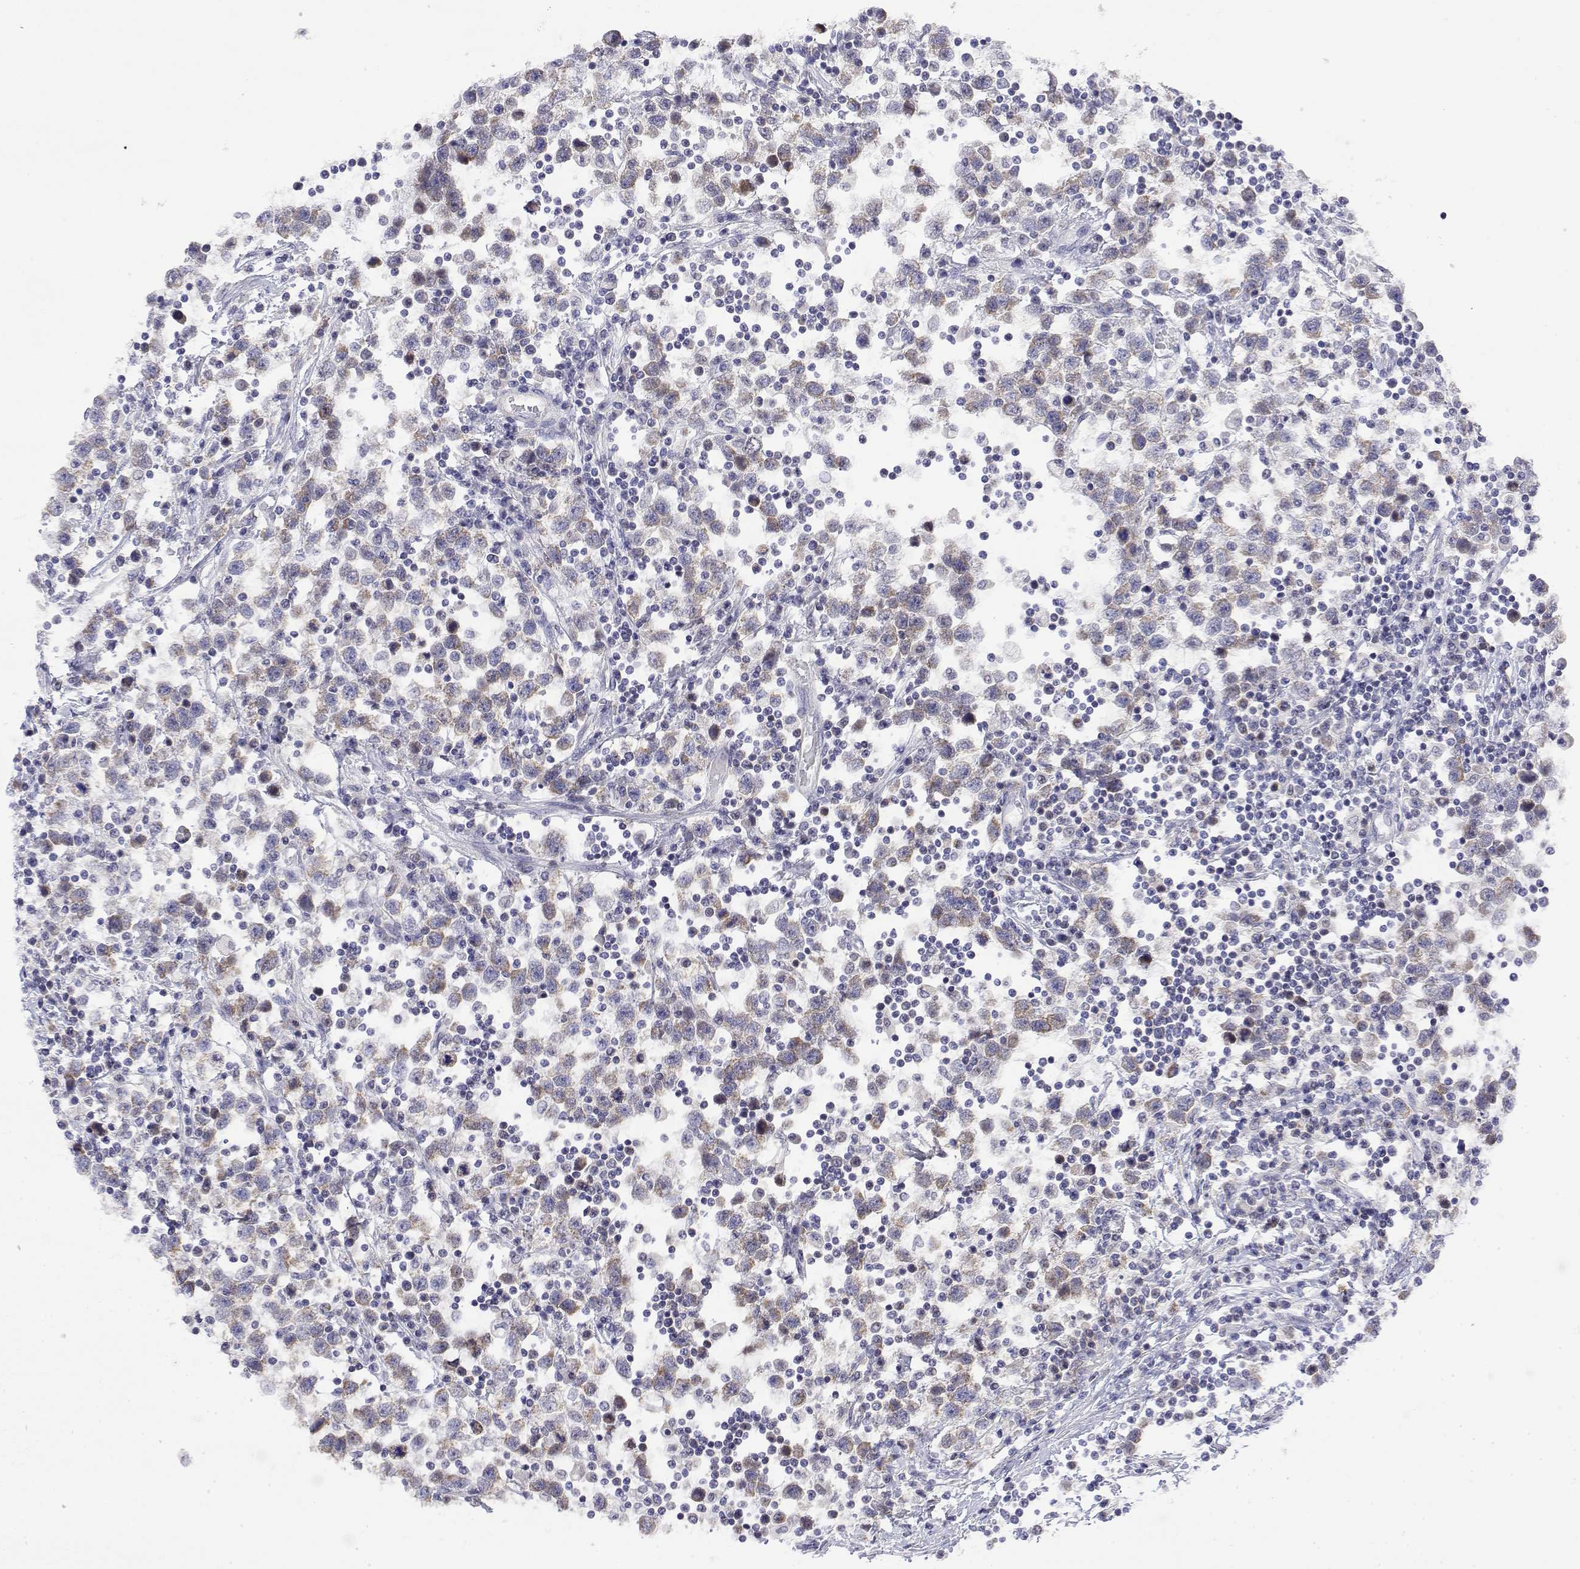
{"staining": {"intensity": "weak", "quantity": "<25%", "location": "cytoplasmic/membranous"}, "tissue": "testis cancer", "cell_type": "Tumor cells", "image_type": "cancer", "snomed": [{"axis": "morphology", "description": "Seminoma, NOS"}, {"axis": "topography", "description": "Testis"}], "caption": "Protein analysis of seminoma (testis) displays no significant staining in tumor cells.", "gene": "GADD45GIP1", "patient": {"sex": "male", "age": 34}}